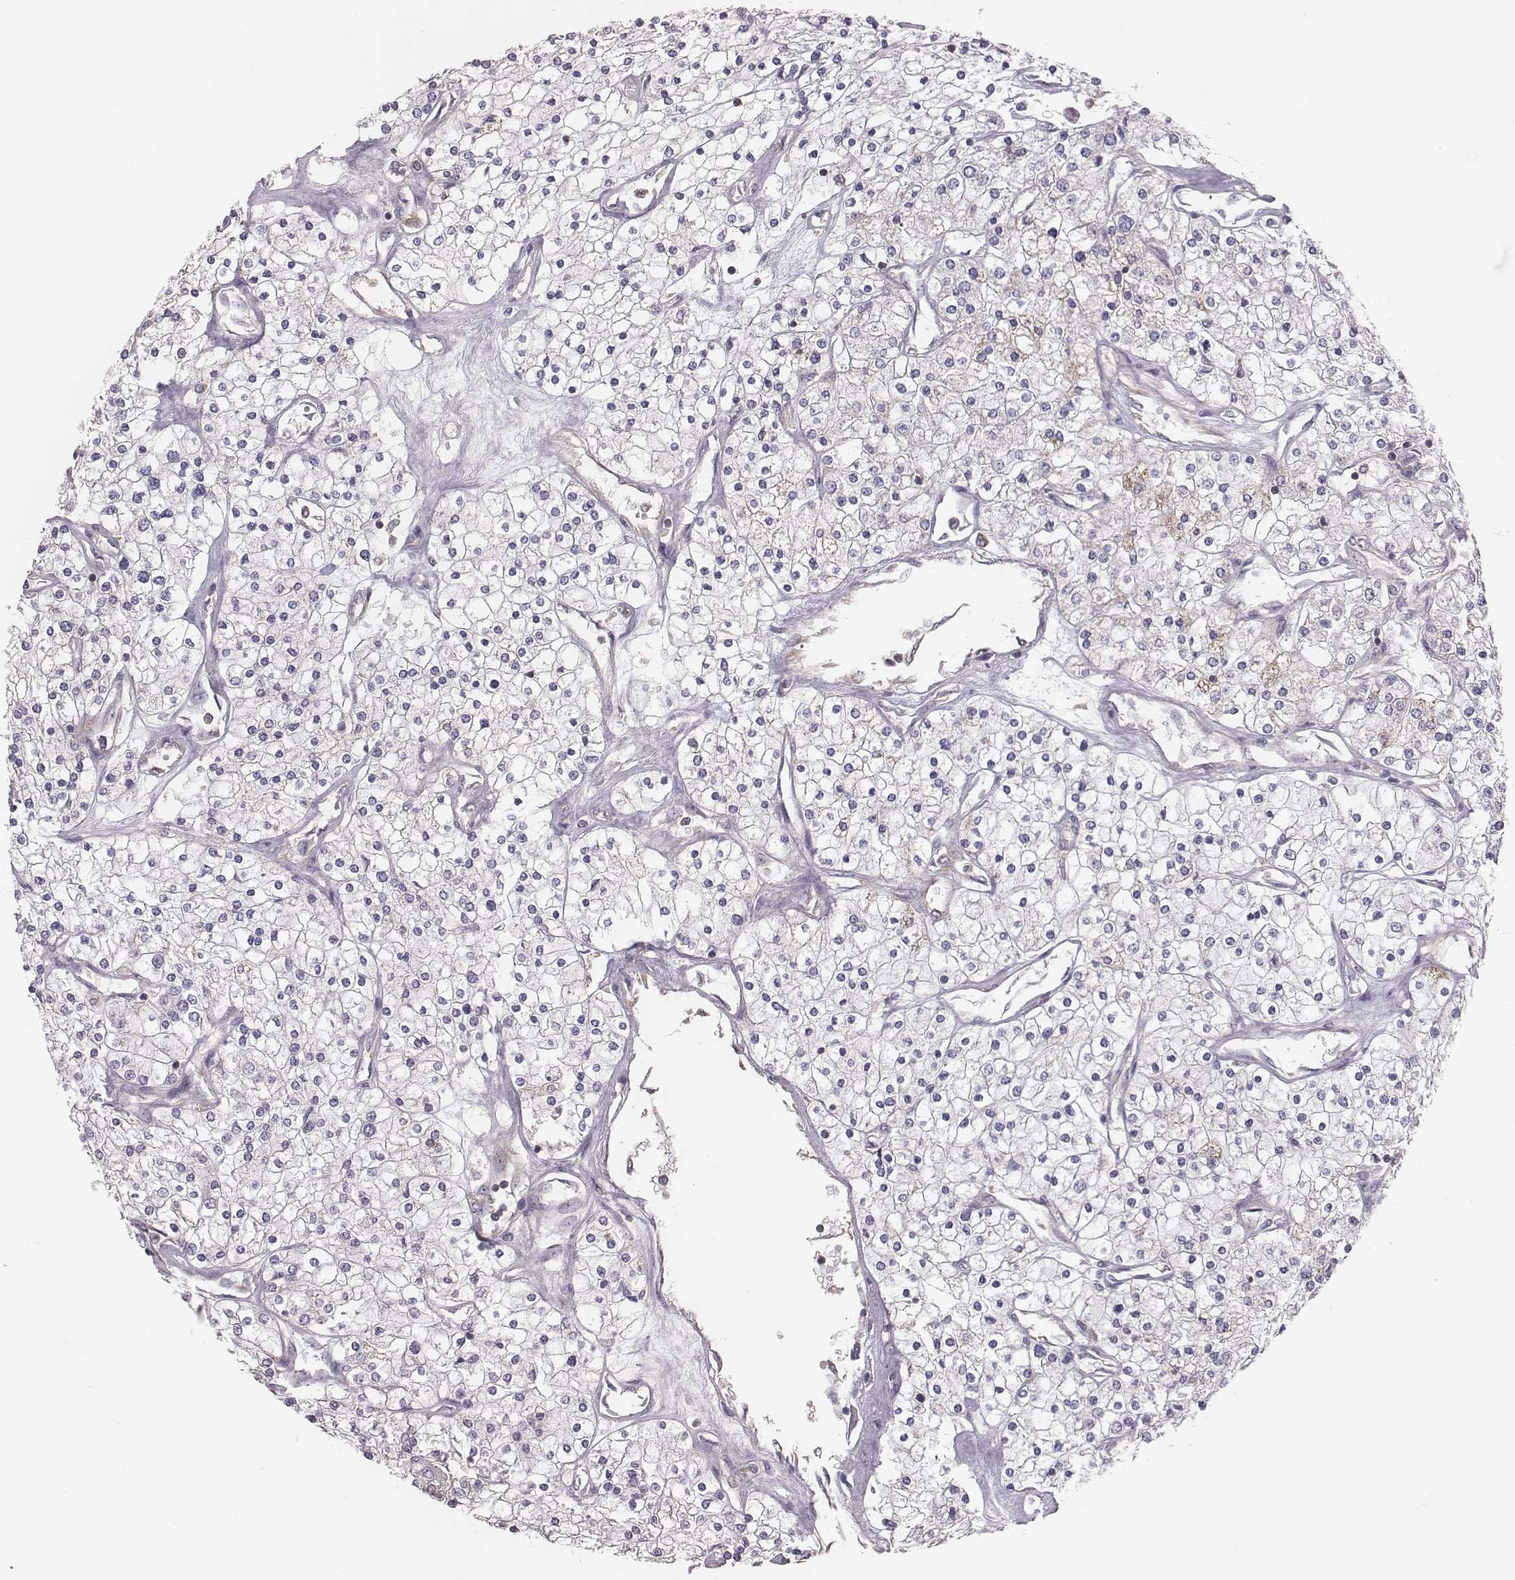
{"staining": {"intensity": "negative", "quantity": "none", "location": "none"}, "tissue": "renal cancer", "cell_type": "Tumor cells", "image_type": "cancer", "snomed": [{"axis": "morphology", "description": "Adenocarcinoma, NOS"}, {"axis": "topography", "description": "Kidney"}], "caption": "An IHC photomicrograph of renal cancer (adenocarcinoma) is shown. There is no staining in tumor cells of renal cancer (adenocarcinoma). (DAB (3,3'-diaminobenzidine) immunohistochemistry with hematoxylin counter stain).", "gene": "CAD", "patient": {"sex": "male", "age": 80}}